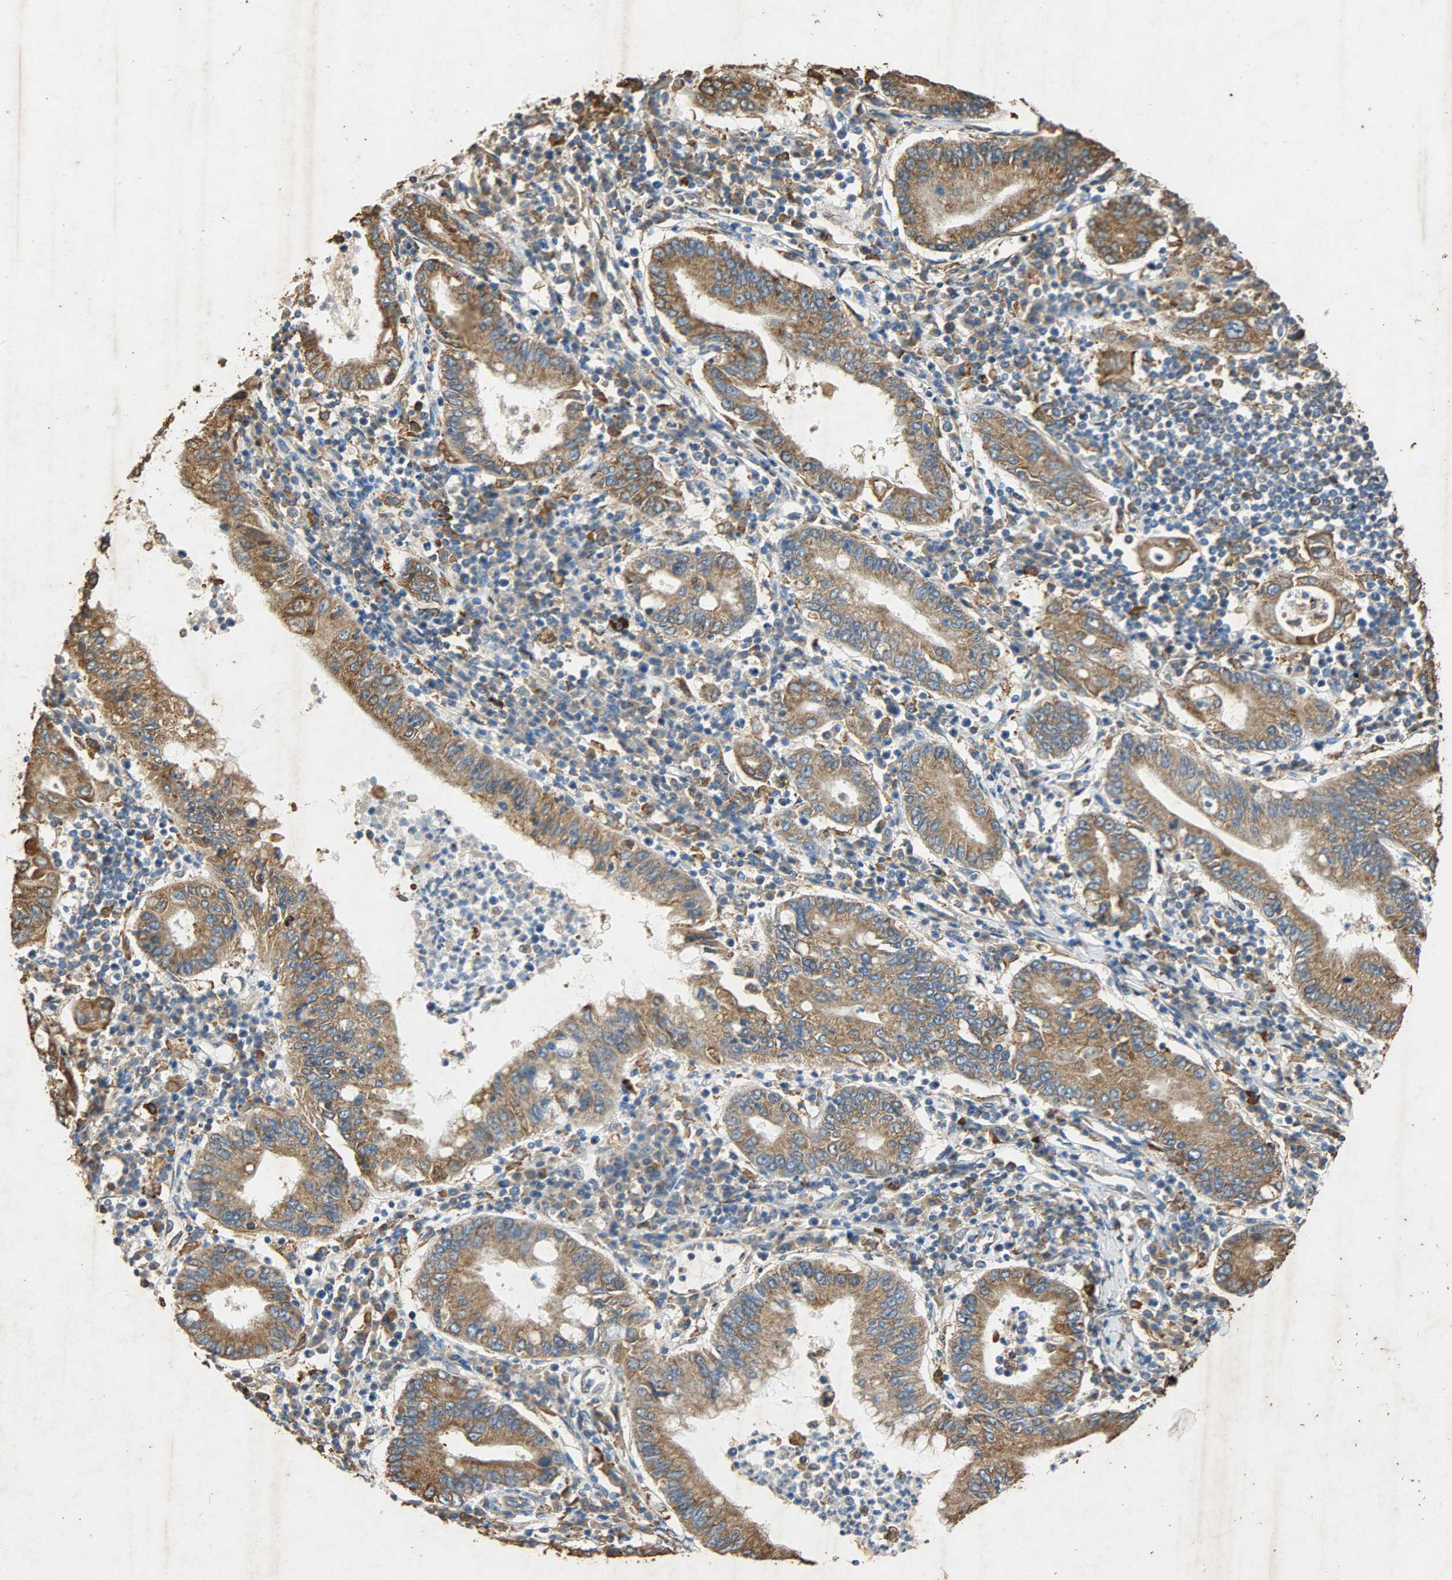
{"staining": {"intensity": "moderate", "quantity": ">75%", "location": "cytoplasmic/membranous"}, "tissue": "stomach cancer", "cell_type": "Tumor cells", "image_type": "cancer", "snomed": [{"axis": "morphology", "description": "Normal tissue, NOS"}, {"axis": "morphology", "description": "Adenocarcinoma, NOS"}, {"axis": "topography", "description": "Esophagus"}, {"axis": "topography", "description": "Stomach, upper"}, {"axis": "topography", "description": "Peripheral nerve tissue"}], "caption": "This image demonstrates stomach cancer stained with IHC to label a protein in brown. The cytoplasmic/membranous of tumor cells show moderate positivity for the protein. Nuclei are counter-stained blue.", "gene": "HSPA5", "patient": {"sex": "male", "age": 62}}